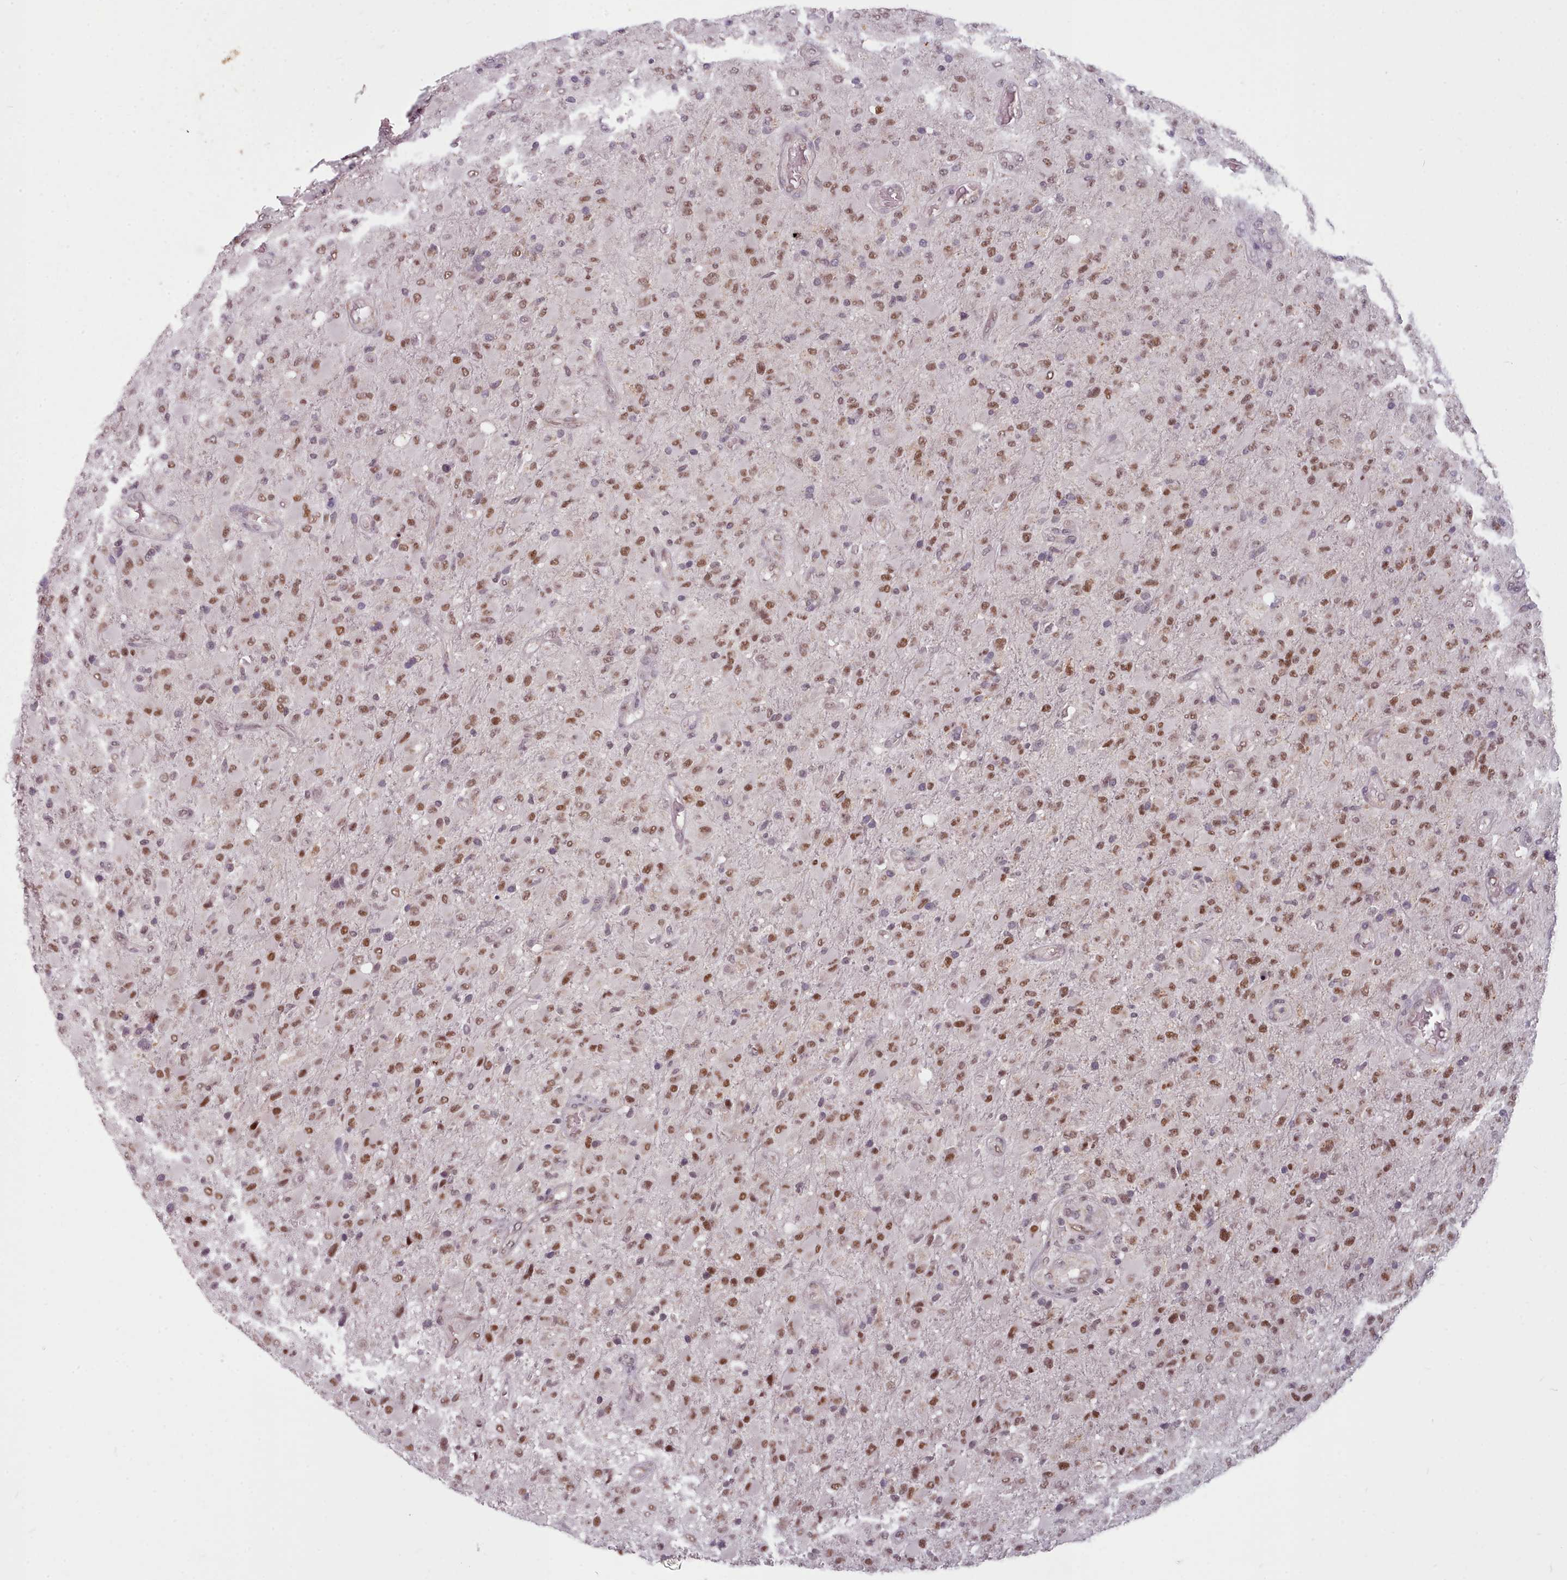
{"staining": {"intensity": "moderate", "quantity": ">75%", "location": "nuclear"}, "tissue": "glioma", "cell_type": "Tumor cells", "image_type": "cancer", "snomed": [{"axis": "morphology", "description": "Glioma, malignant, Low grade"}, {"axis": "topography", "description": "Brain"}], "caption": "A brown stain highlights moderate nuclear positivity of a protein in human glioma tumor cells.", "gene": "SRSF9", "patient": {"sex": "male", "age": 65}}